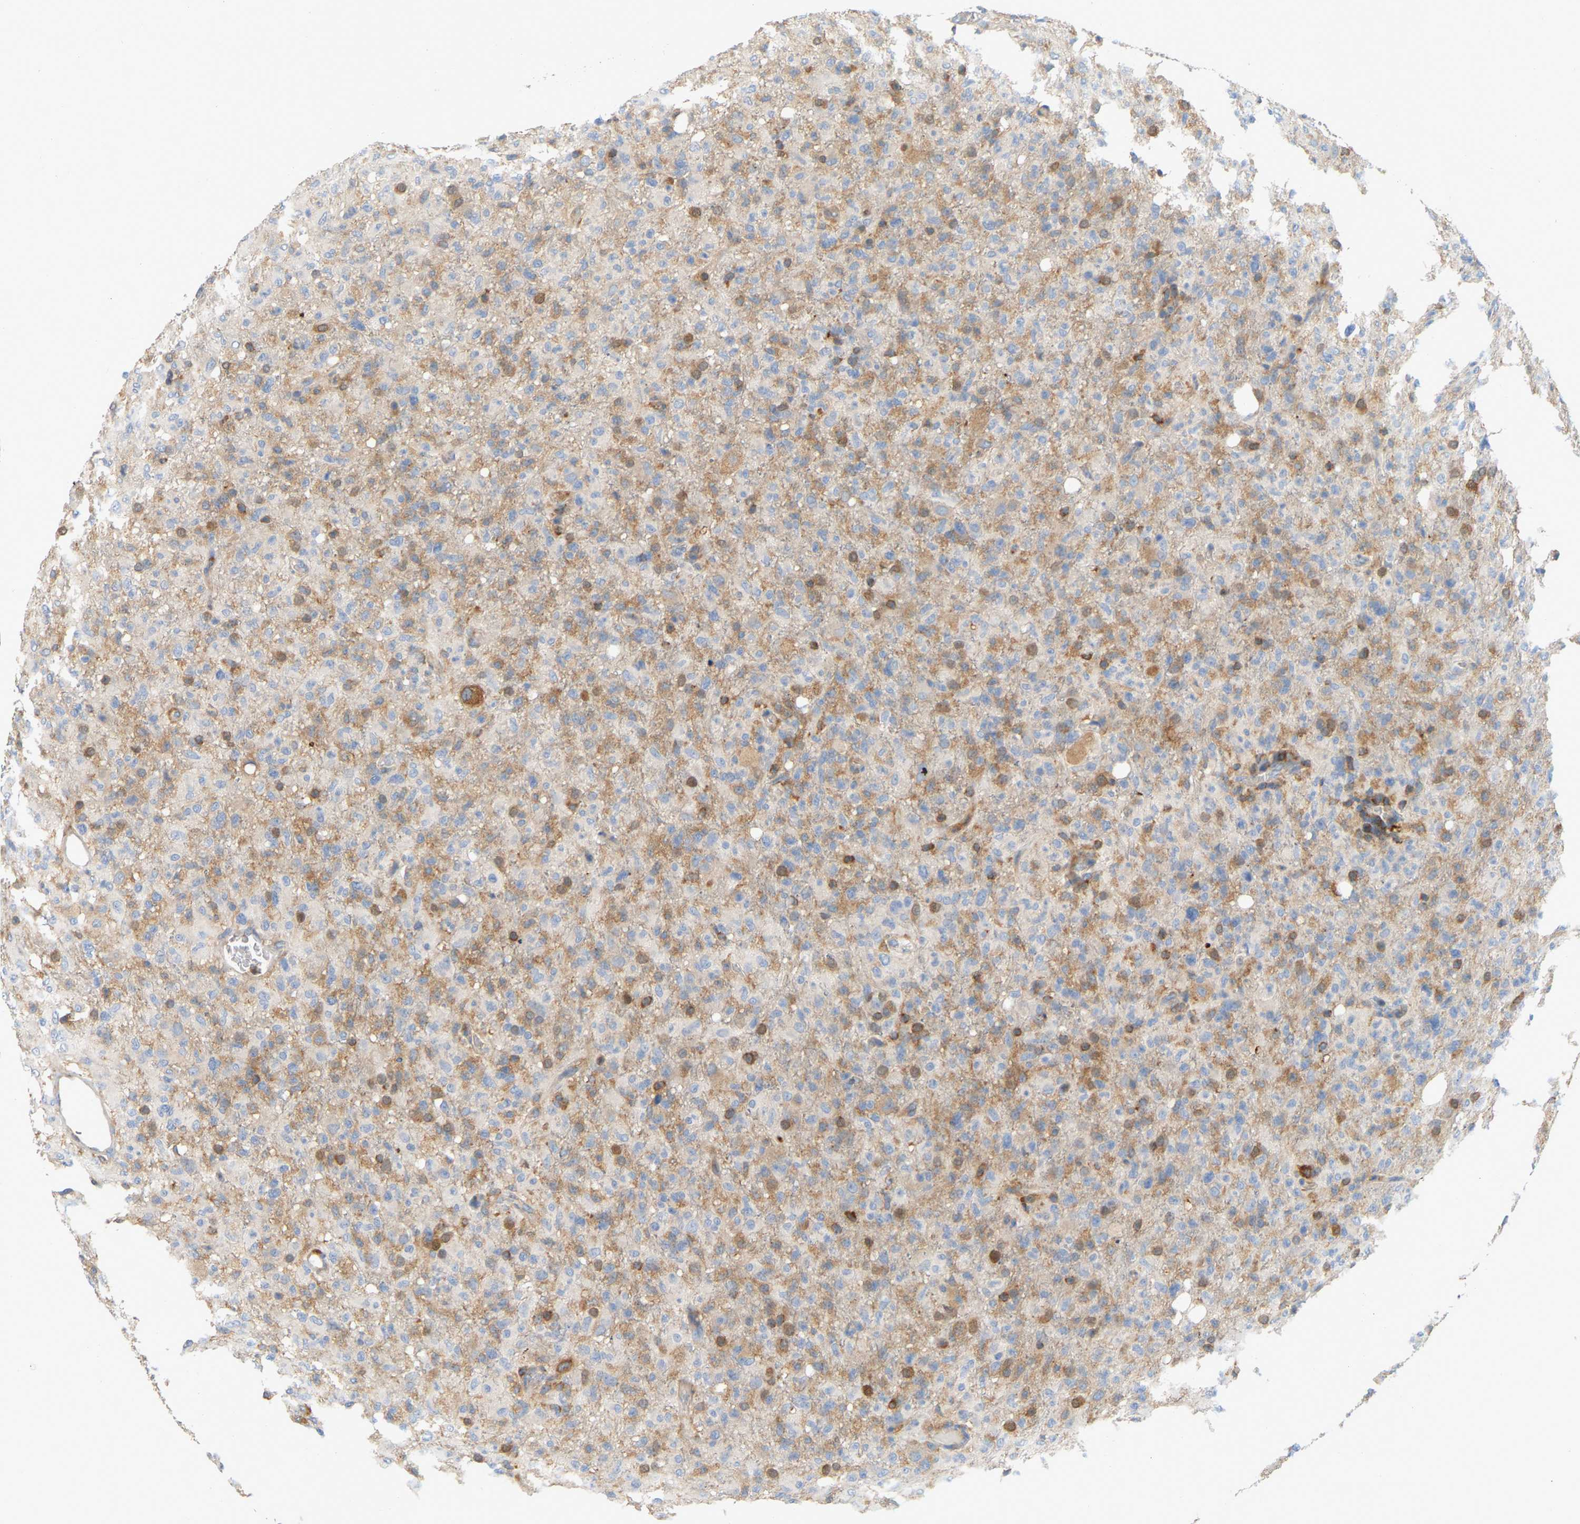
{"staining": {"intensity": "moderate", "quantity": "<25%", "location": "cytoplasmic/membranous"}, "tissue": "glioma", "cell_type": "Tumor cells", "image_type": "cancer", "snomed": [{"axis": "morphology", "description": "Glioma, malignant, High grade"}, {"axis": "topography", "description": "Brain"}], "caption": "Immunohistochemistry (DAB) staining of malignant high-grade glioma displays moderate cytoplasmic/membranous protein positivity in approximately <25% of tumor cells. (brown staining indicates protein expression, while blue staining denotes nuclei).", "gene": "AKAP13", "patient": {"sex": "female", "age": 57}}